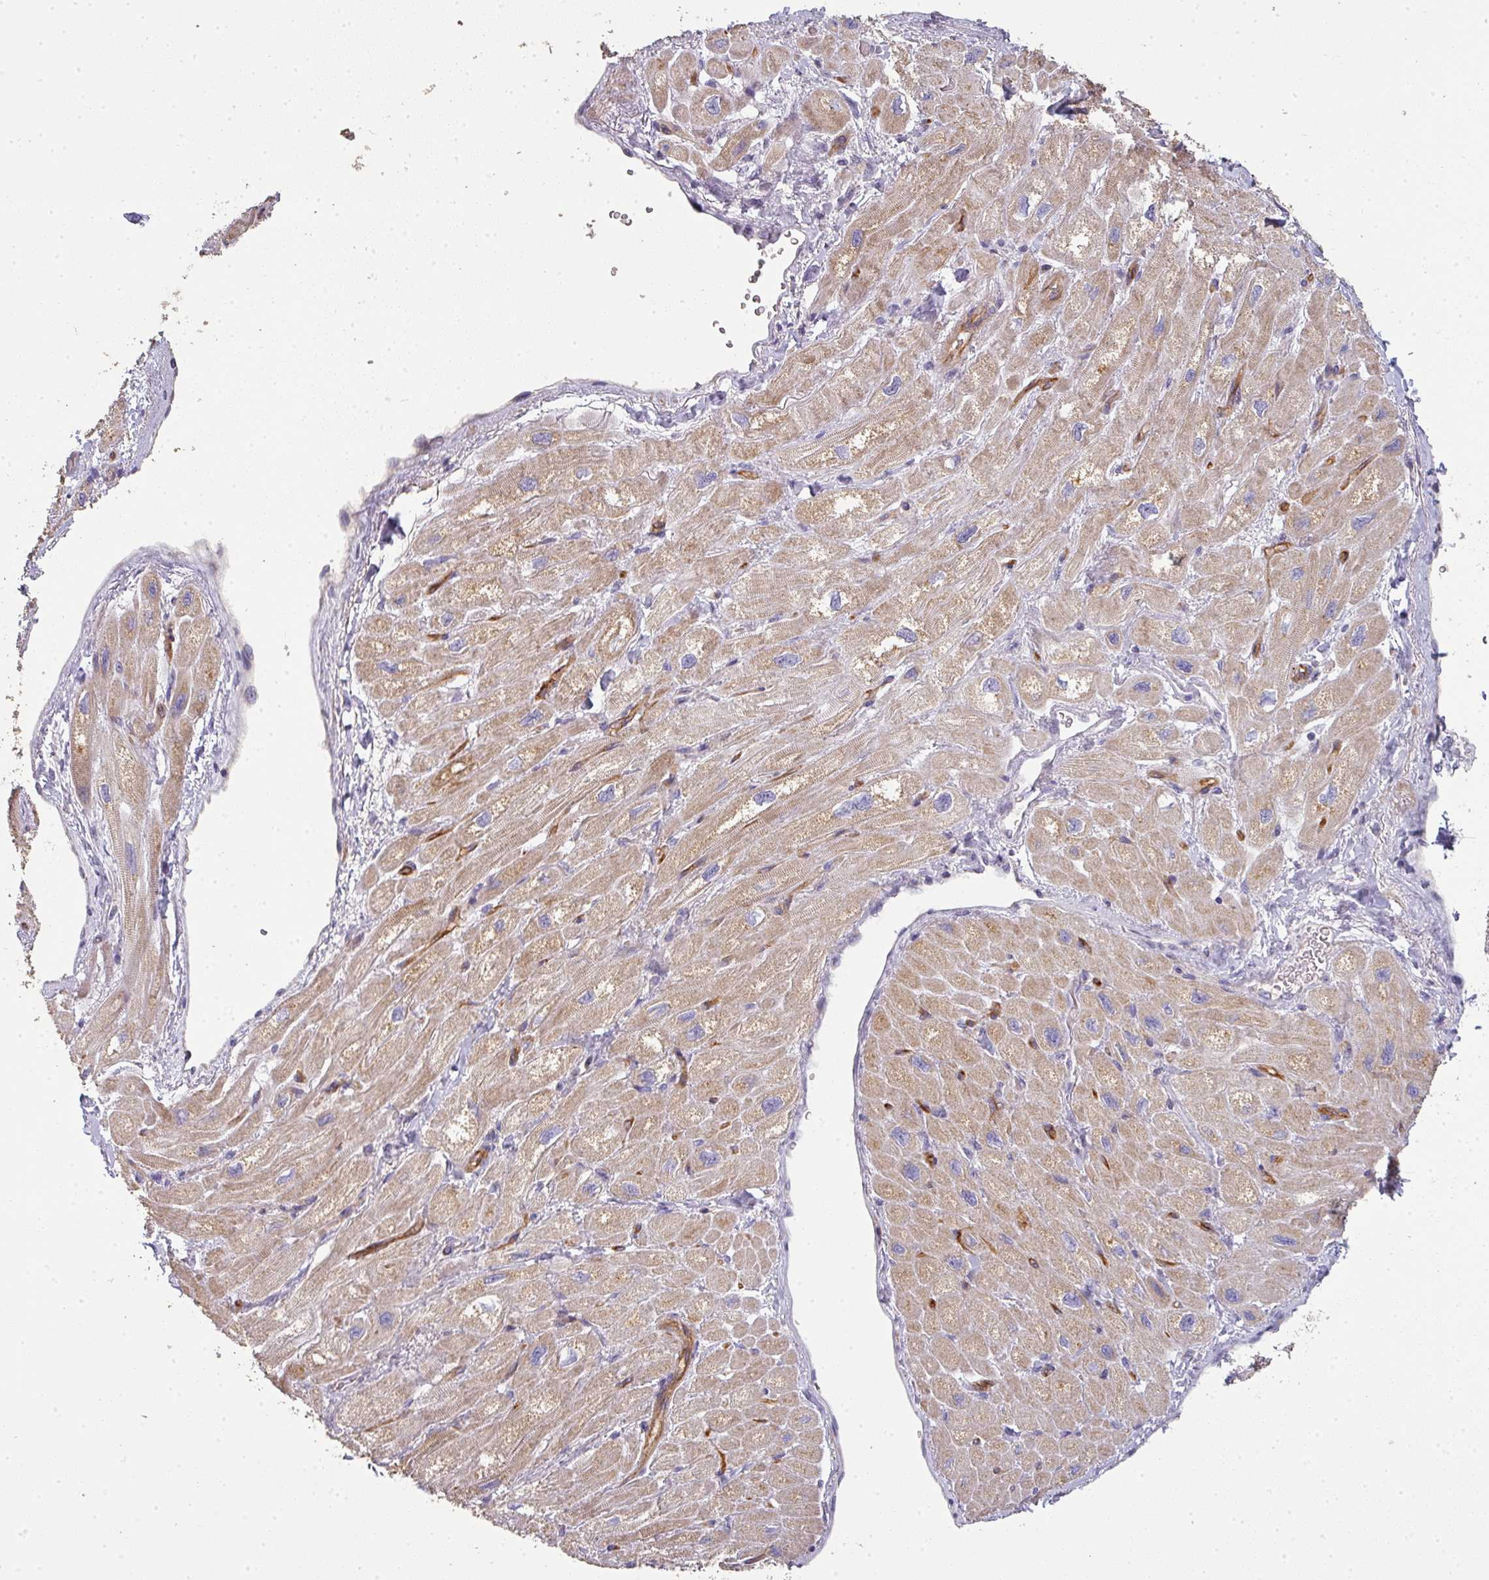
{"staining": {"intensity": "weak", "quantity": ">75%", "location": "cytoplasmic/membranous"}, "tissue": "heart muscle", "cell_type": "Cardiomyocytes", "image_type": "normal", "snomed": [{"axis": "morphology", "description": "Normal tissue, NOS"}, {"axis": "topography", "description": "Heart"}], "caption": "The immunohistochemical stain highlights weak cytoplasmic/membranous positivity in cardiomyocytes of benign heart muscle. The staining was performed using DAB to visualize the protein expression in brown, while the nuclei were stained in blue with hematoxylin (Magnification: 20x).", "gene": "PCDH1", "patient": {"sex": "male", "age": 65}}